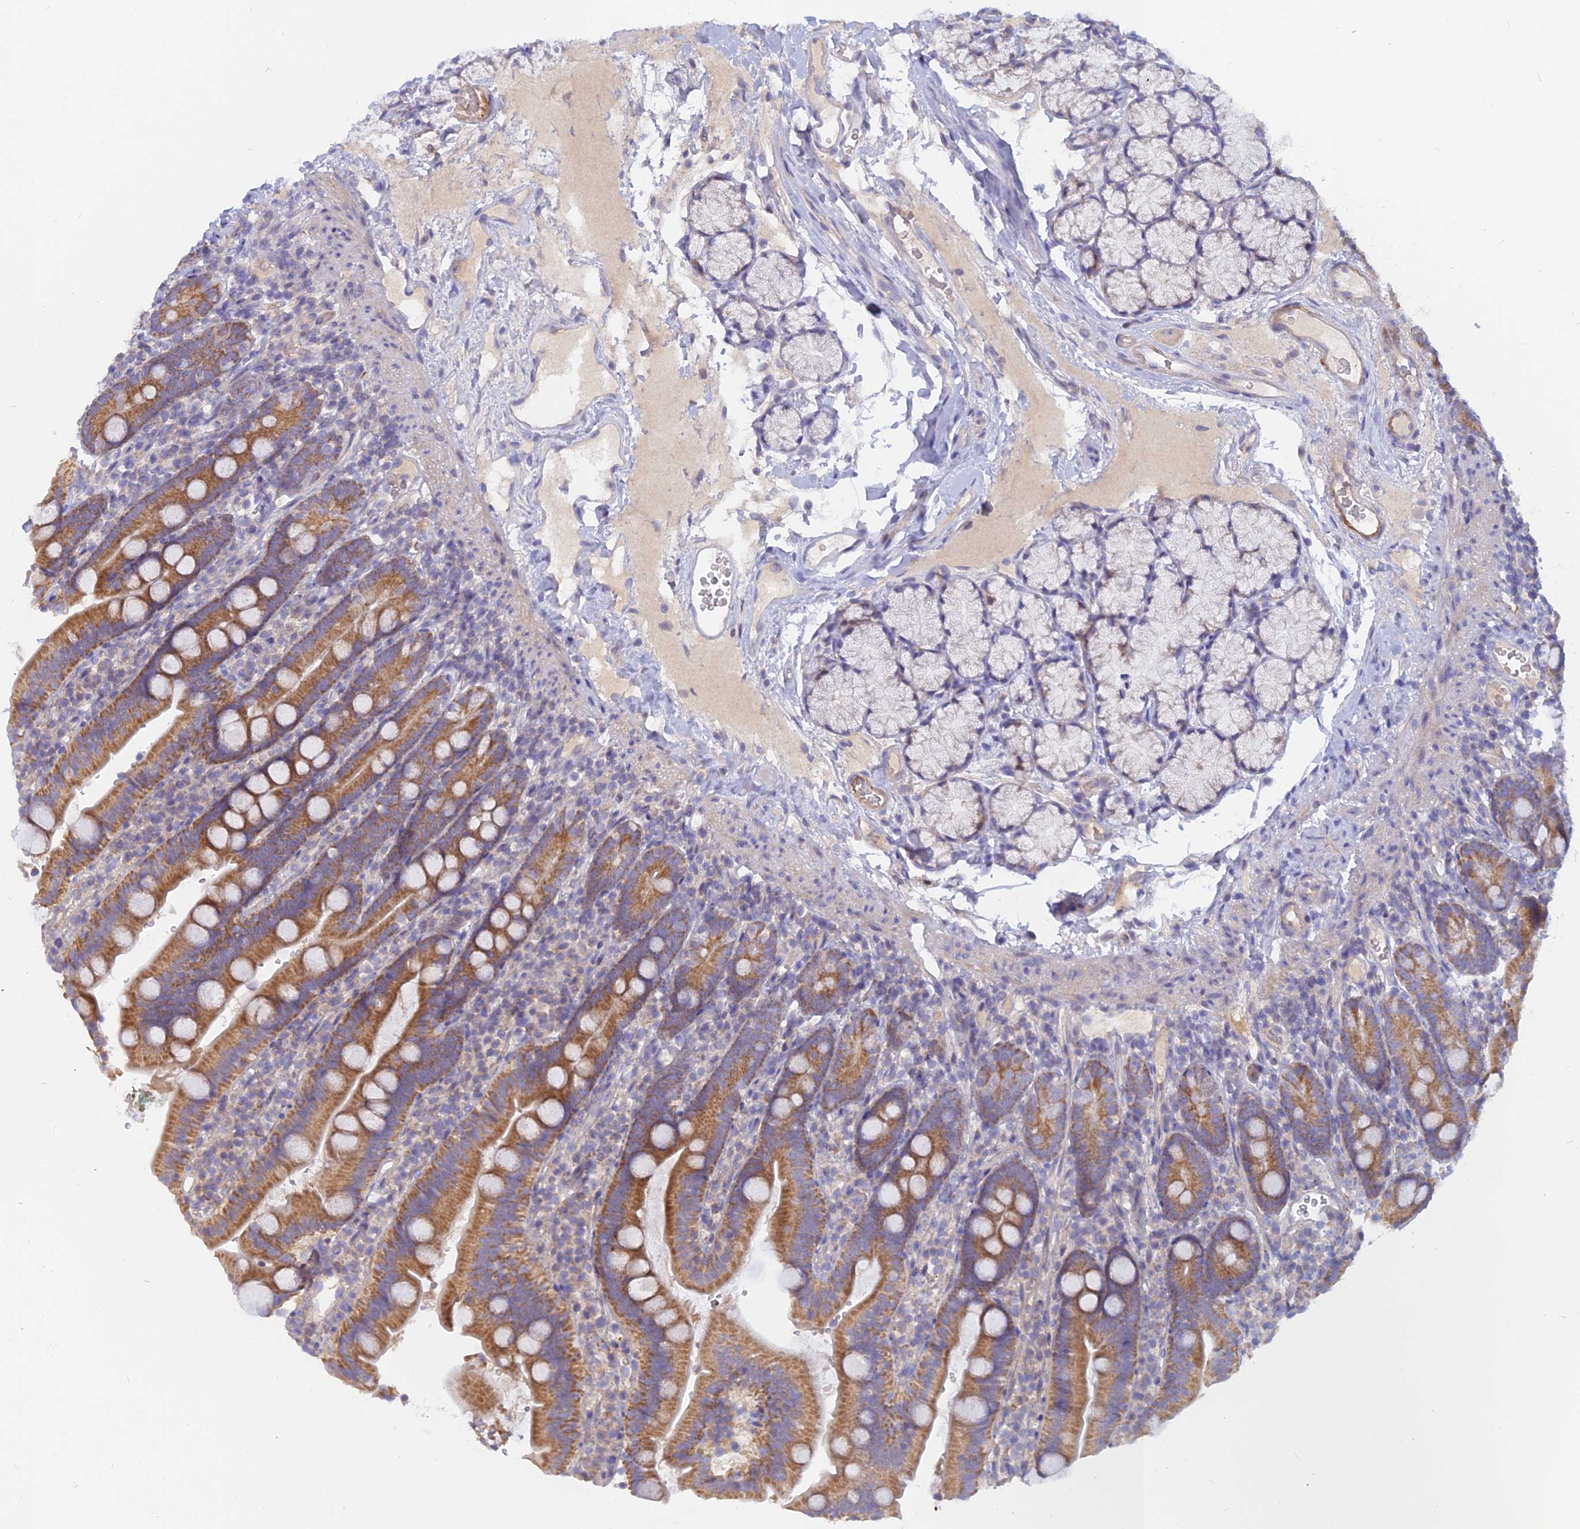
{"staining": {"intensity": "moderate", "quantity": ">75%", "location": "cytoplasmic/membranous"}, "tissue": "duodenum", "cell_type": "Glandular cells", "image_type": "normal", "snomed": [{"axis": "morphology", "description": "Normal tissue, NOS"}, {"axis": "topography", "description": "Duodenum"}], "caption": "Moderate cytoplasmic/membranous expression is appreciated in about >75% of glandular cells in unremarkable duodenum. (DAB IHC, brown staining for protein, blue staining for nuclei).", "gene": "CACNA1B", "patient": {"sex": "female", "age": 67}}